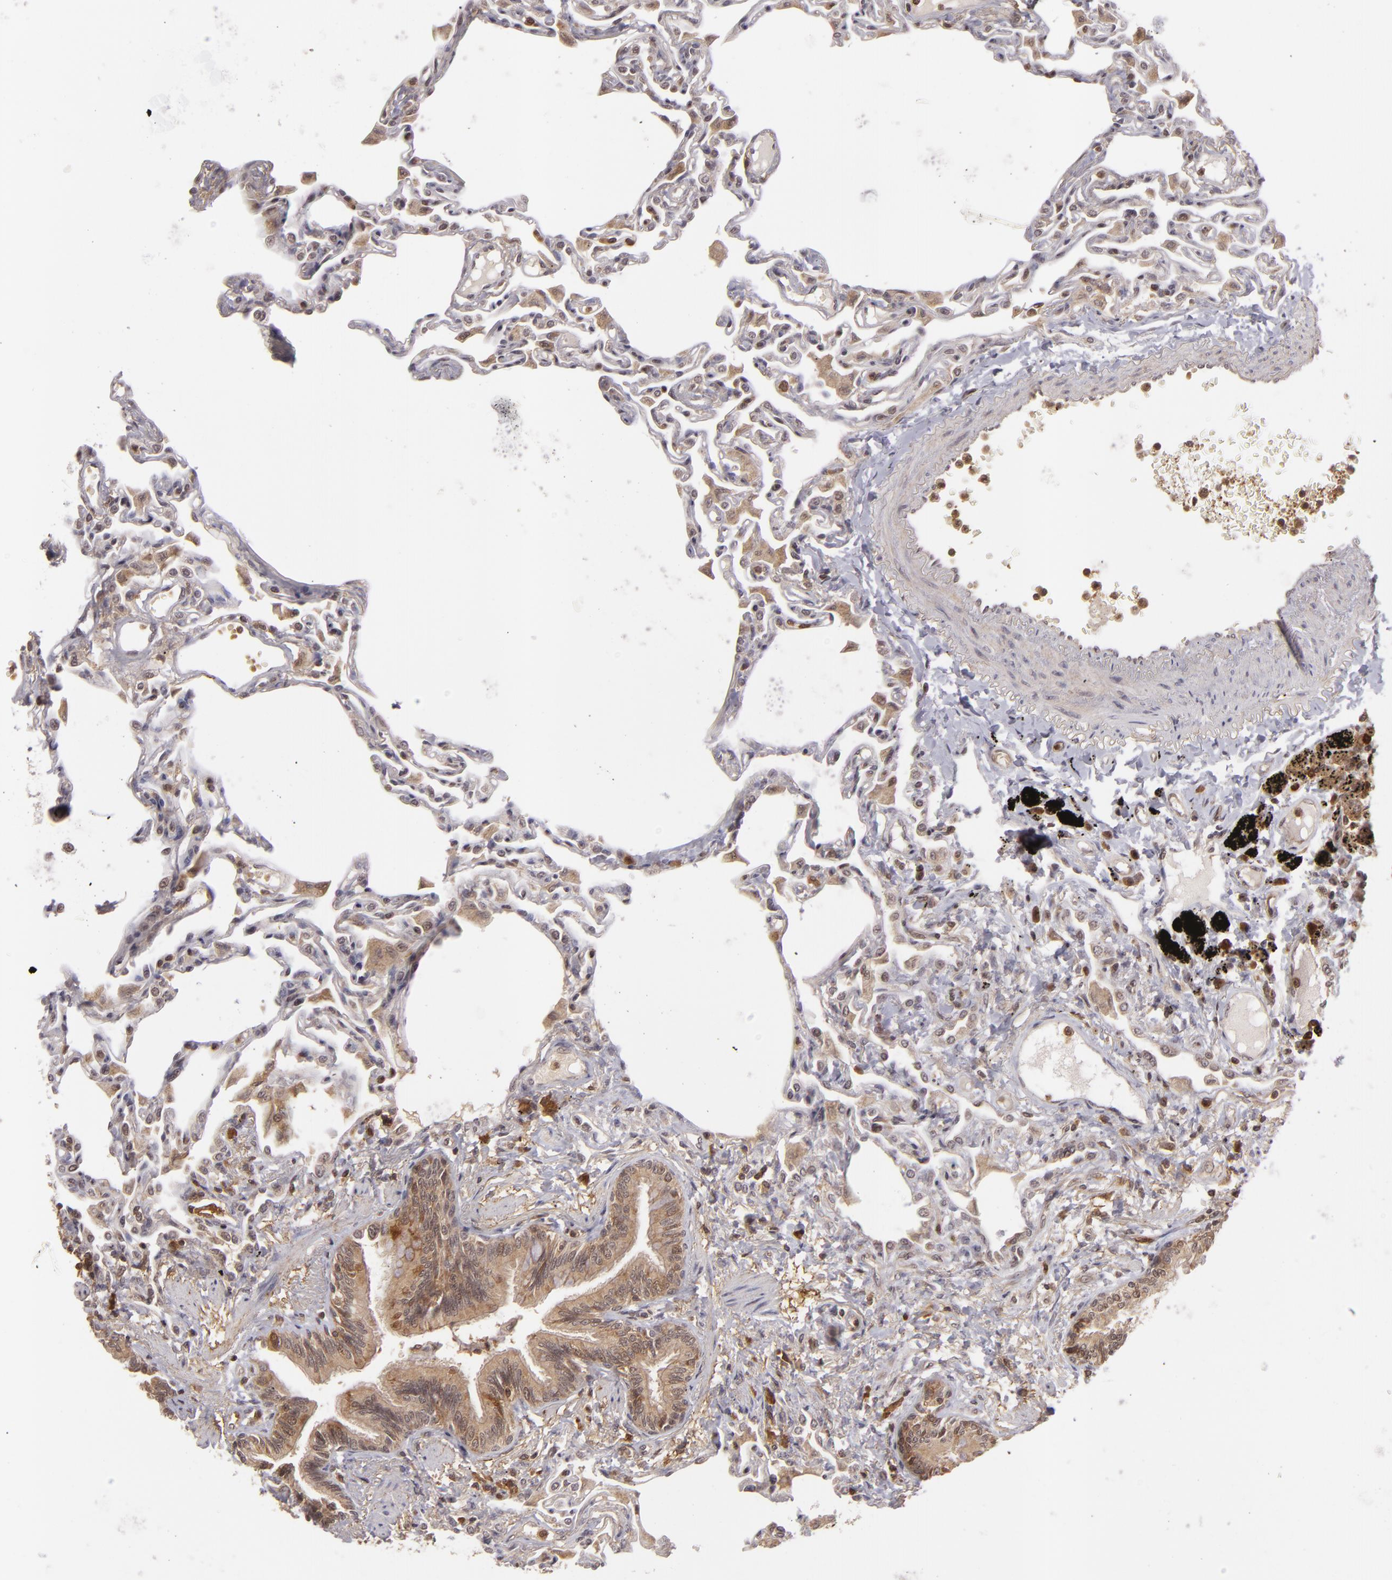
{"staining": {"intensity": "weak", "quantity": ">75%", "location": "nuclear"}, "tissue": "lung", "cell_type": "Alveolar cells", "image_type": "normal", "snomed": [{"axis": "morphology", "description": "Normal tissue, NOS"}, {"axis": "topography", "description": "Lung"}], "caption": "IHC of benign human lung demonstrates low levels of weak nuclear staining in about >75% of alveolar cells. Immunohistochemistry (ihc) stains the protein in brown and the nuclei are stained blue.", "gene": "ZBTB33", "patient": {"sex": "female", "age": 49}}